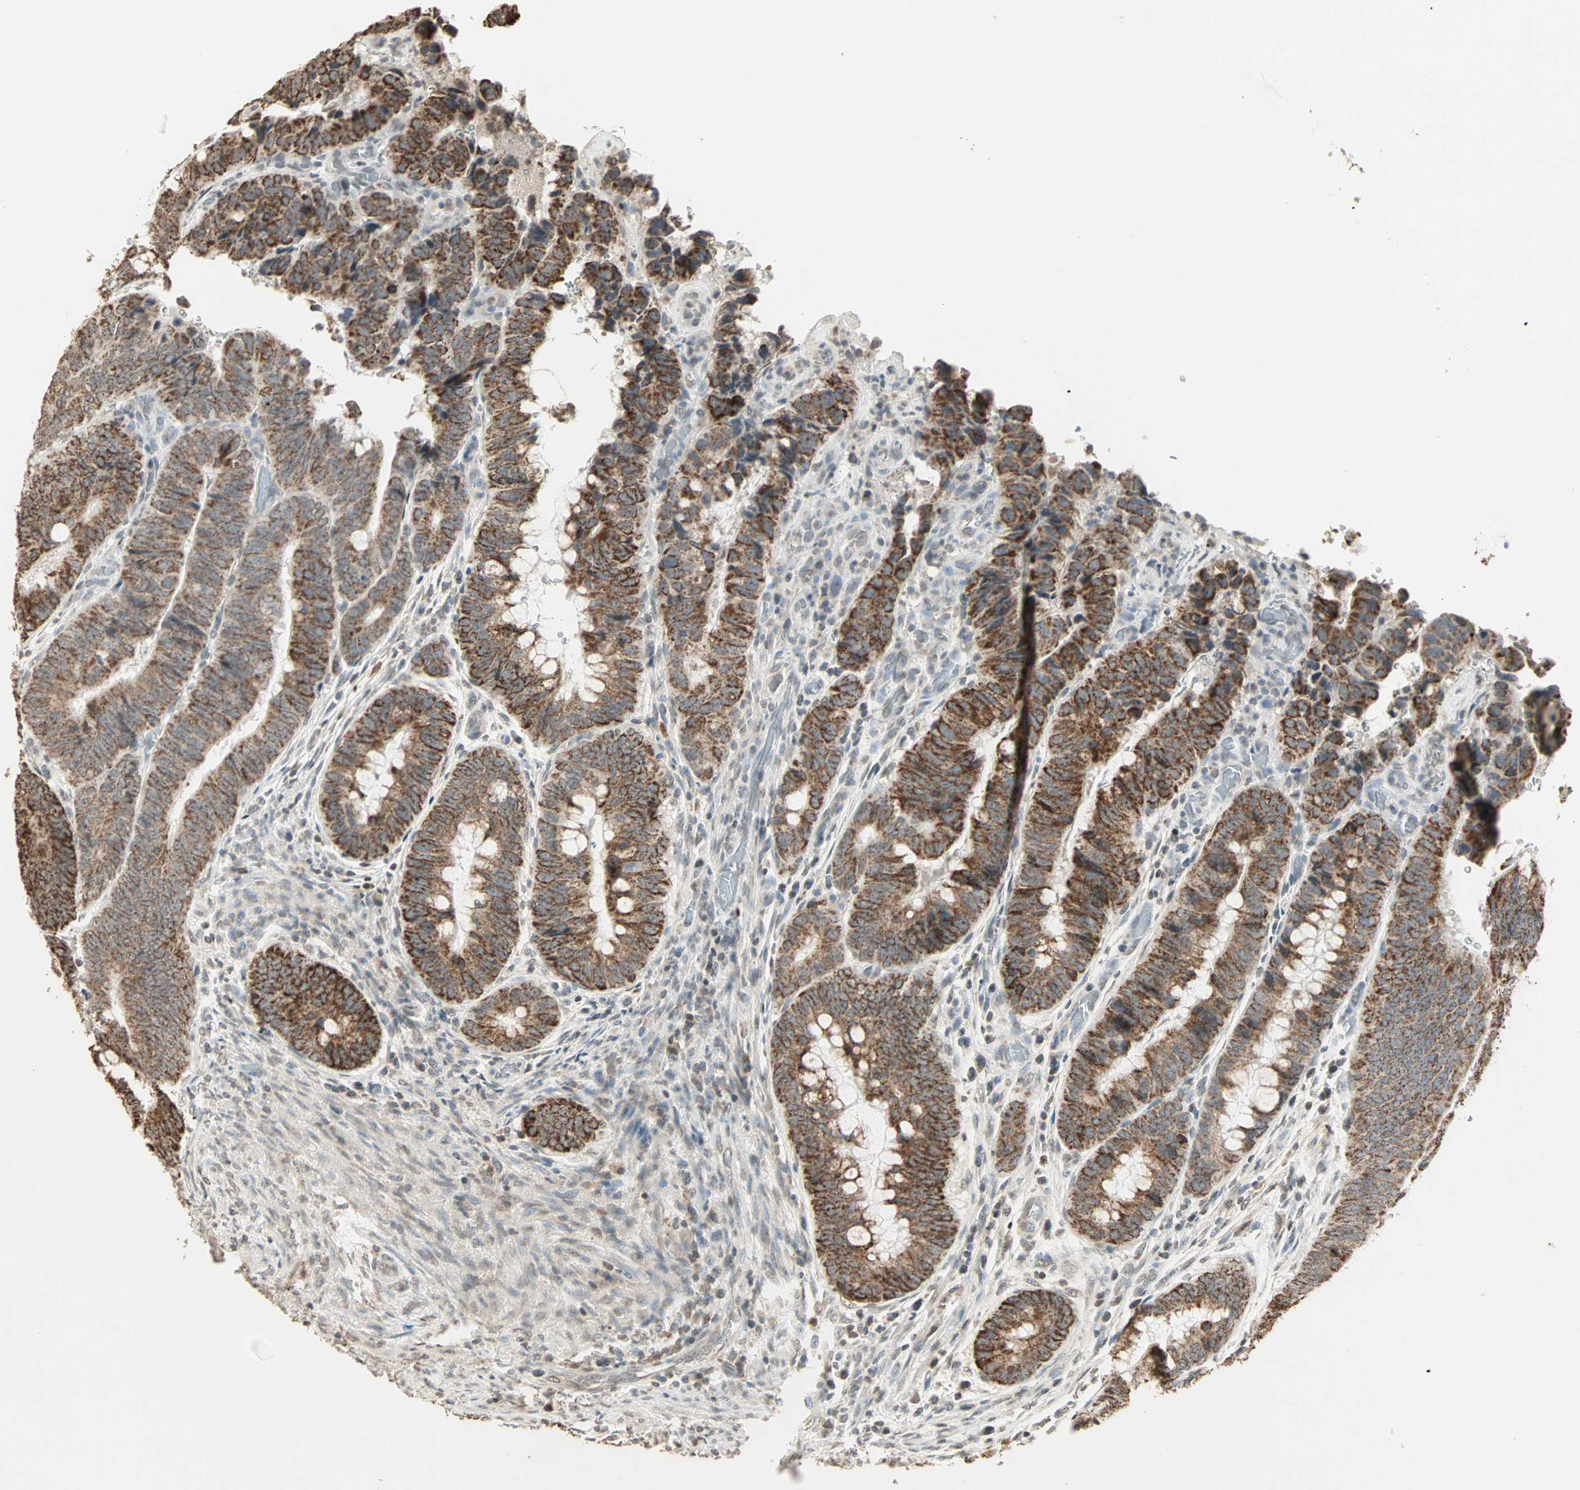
{"staining": {"intensity": "strong", "quantity": ">75%", "location": "cytoplasmic/membranous"}, "tissue": "colorectal cancer", "cell_type": "Tumor cells", "image_type": "cancer", "snomed": [{"axis": "morphology", "description": "Normal tissue, NOS"}, {"axis": "morphology", "description": "Adenocarcinoma, NOS"}, {"axis": "topography", "description": "Rectum"}, {"axis": "topography", "description": "Peripheral nerve tissue"}], "caption": "This is an image of IHC staining of colorectal cancer (adenocarcinoma), which shows strong positivity in the cytoplasmic/membranous of tumor cells.", "gene": "PRELID1", "patient": {"sex": "male", "age": 92}}